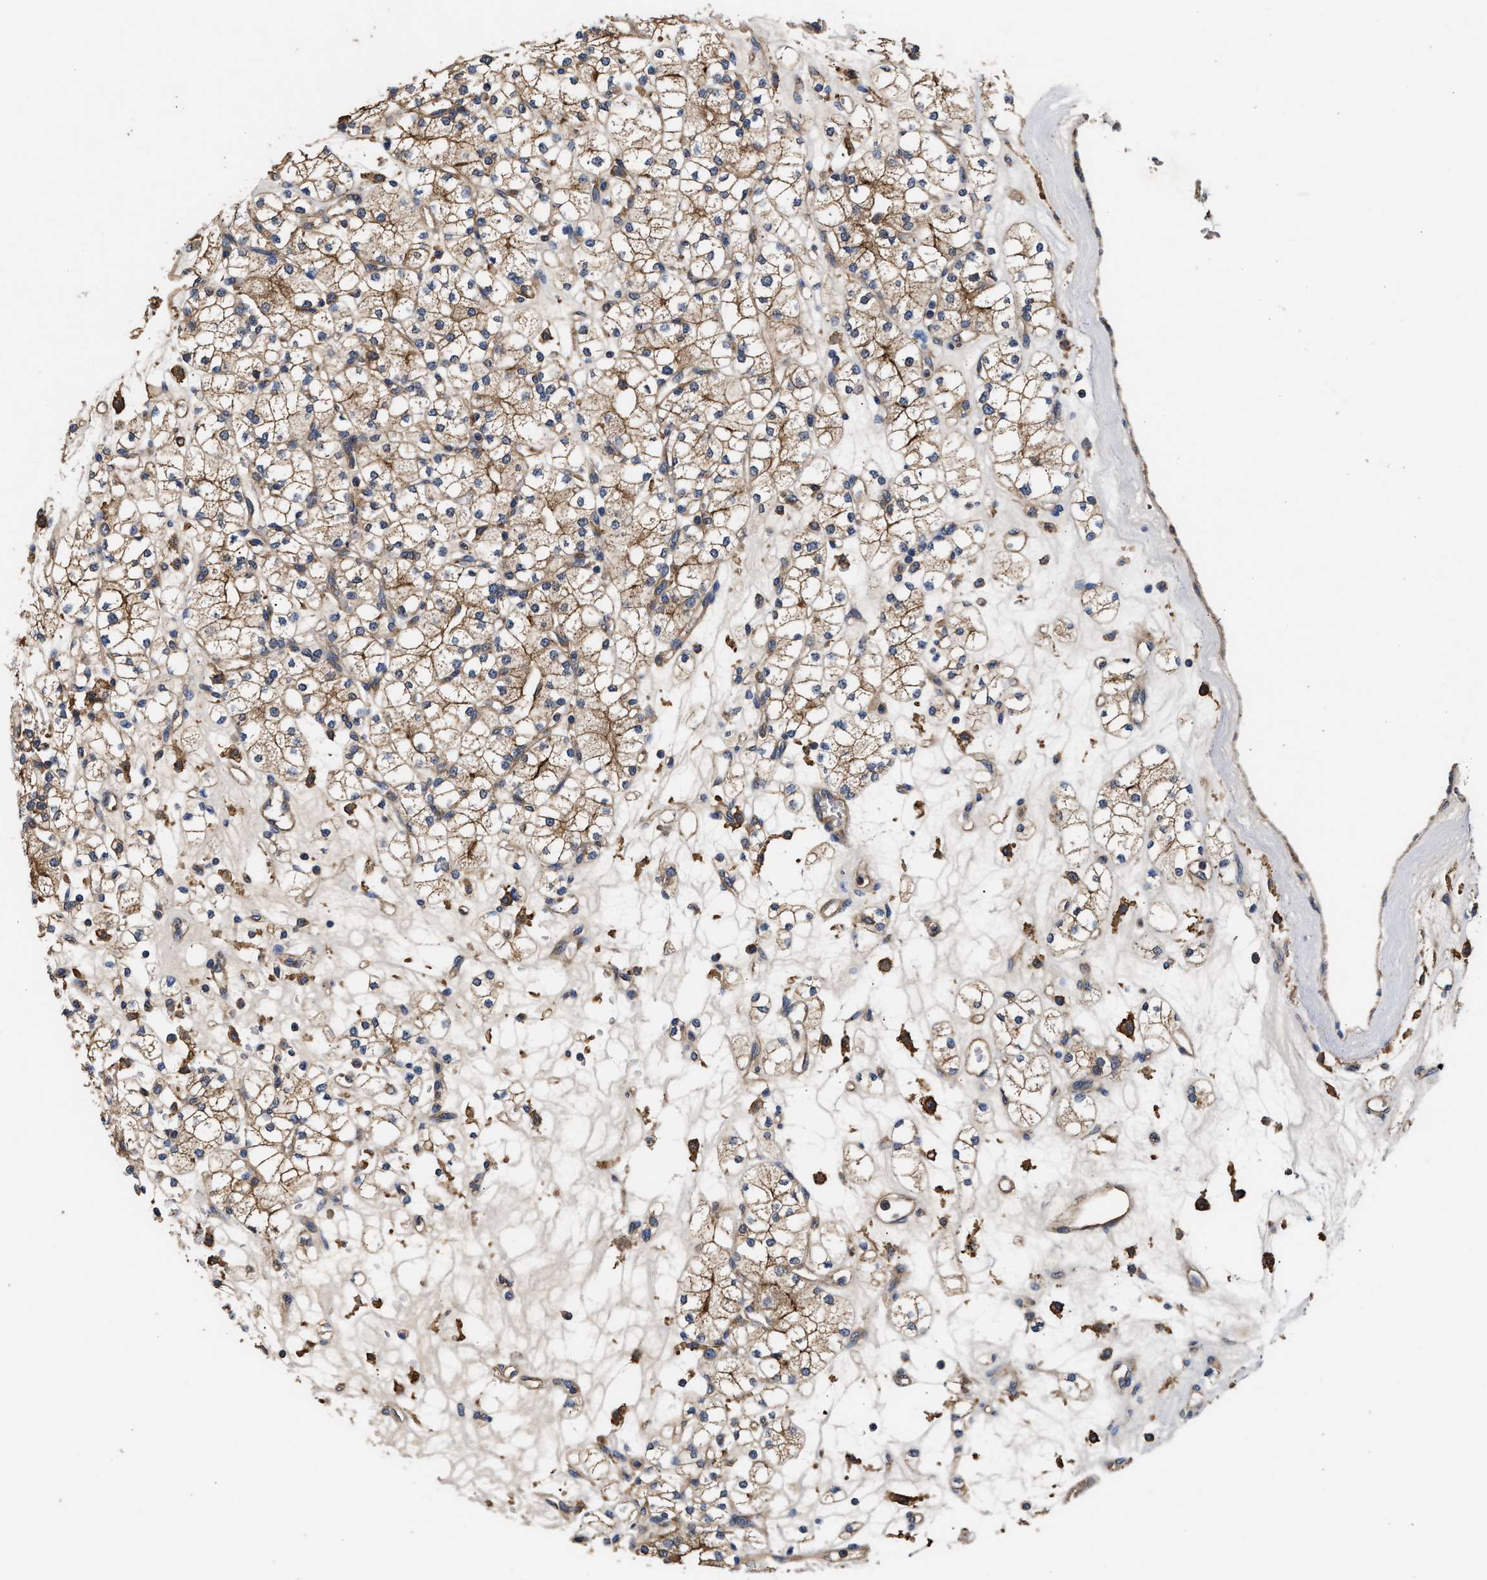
{"staining": {"intensity": "moderate", "quantity": ">75%", "location": "cytoplasmic/membranous"}, "tissue": "renal cancer", "cell_type": "Tumor cells", "image_type": "cancer", "snomed": [{"axis": "morphology", "description": "Adenocarcinoma, NOS"}, {"axis": "topography", "description": "Kidney"}], "caption": "Human renal cancer stained with a brown dye displays moderate cytoplasmic/membranous positive staining in approximately >75% of tumor cells.", "gene": "KLB", "patient": {"sex": "male", "age": 77}}